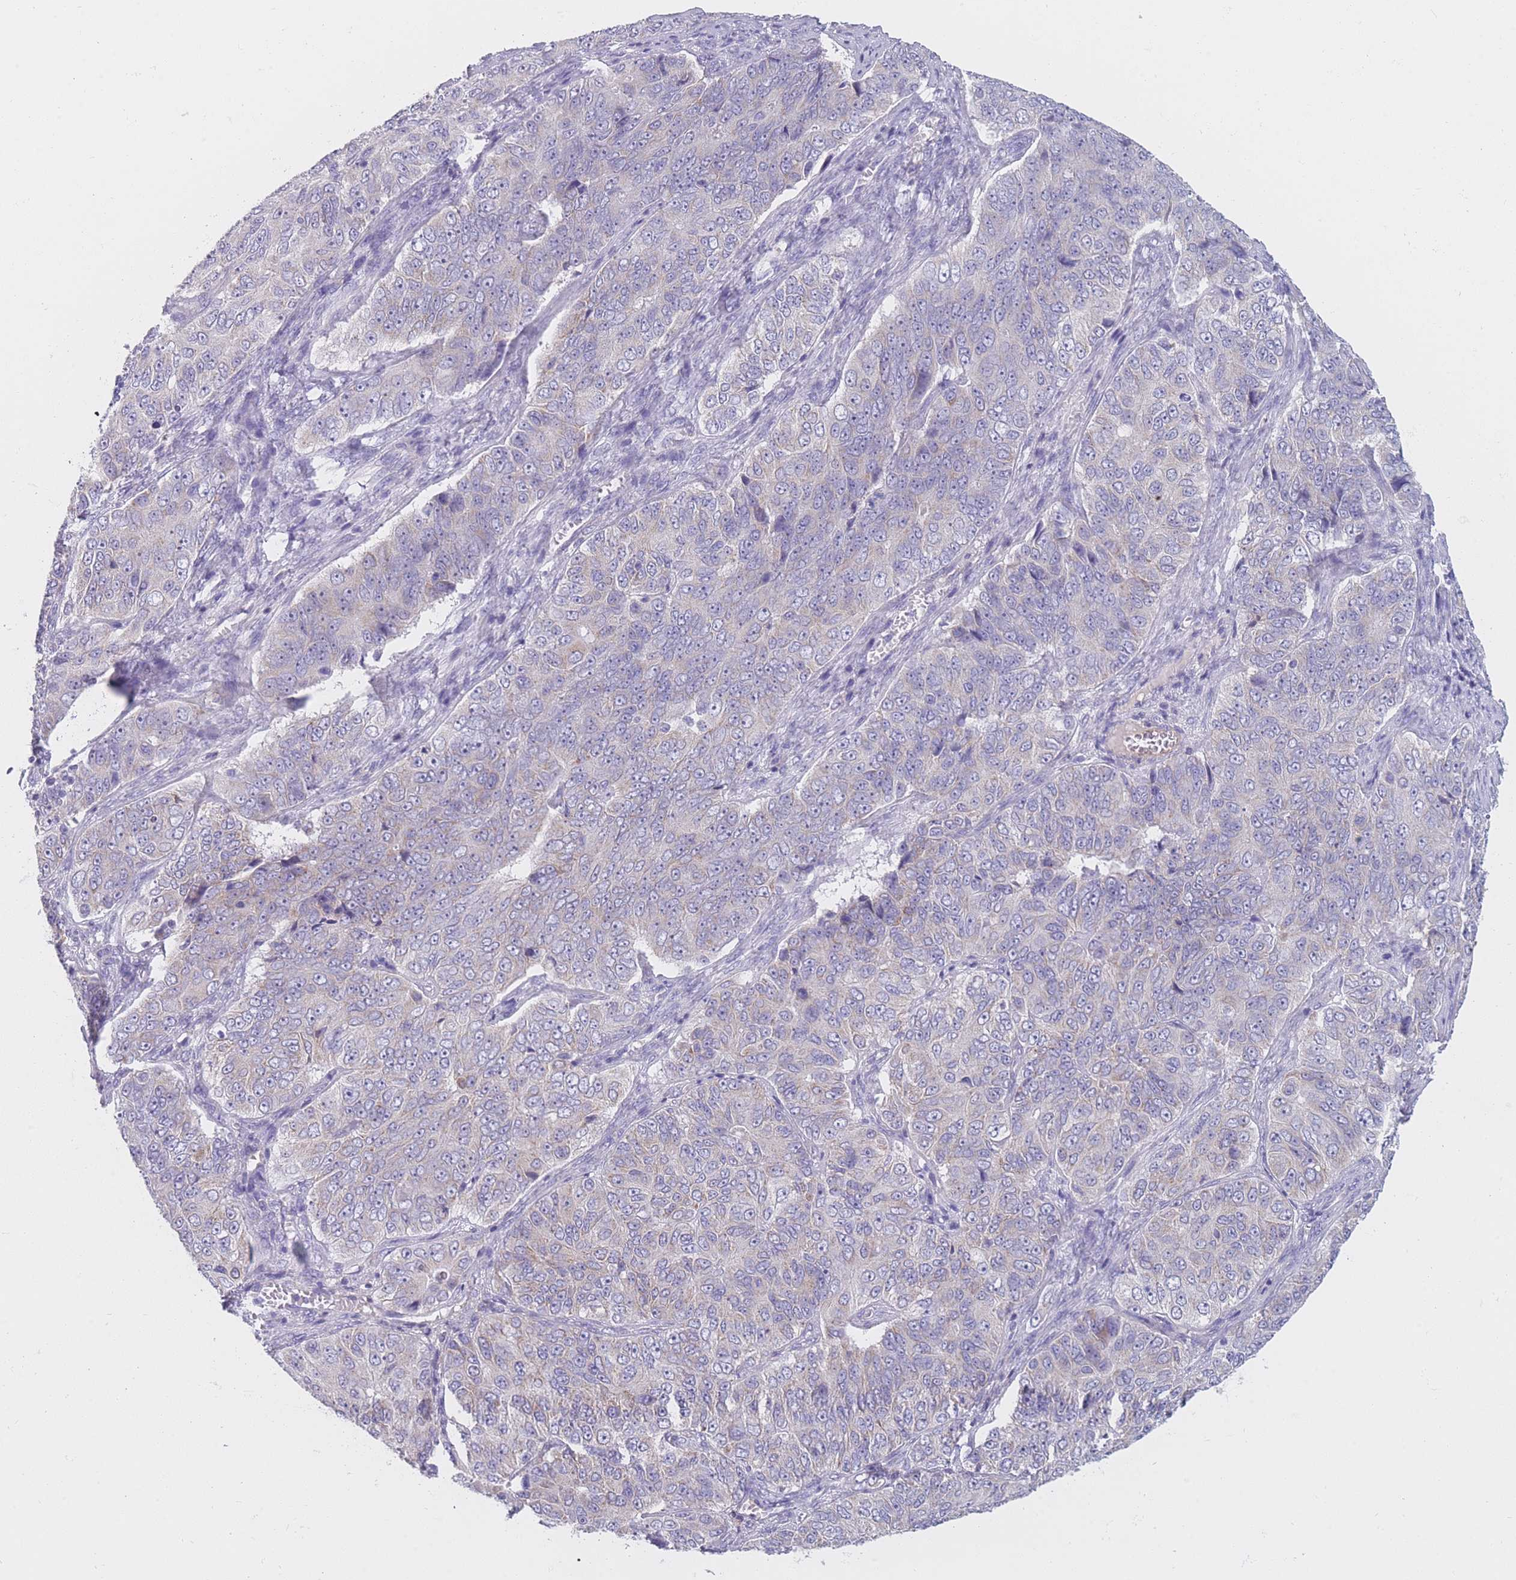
{"staining": {"intensity": "negative", "quantity": "none", "location": "none"}, "tissue": "ovarian cancer", "cell_type": "Tumor cells", "image_type": "cancer", "snomed": [{"axis": "morphology", "description": "Carcinoma, endometroid"}, {"axis": "topography", "description": "Ovary"}], "caption": "DAB (3,3'-diaminobenzidine) immunohistochemical staining of ovarian endometroid carcinoma displays no significant staining in tumor cells. (Brightfield microscopy of DAB immunohistochemistry (IHC) at high magnification).", "gene": "MRPS14", "patient": {"sex": "female", "age": 51}}